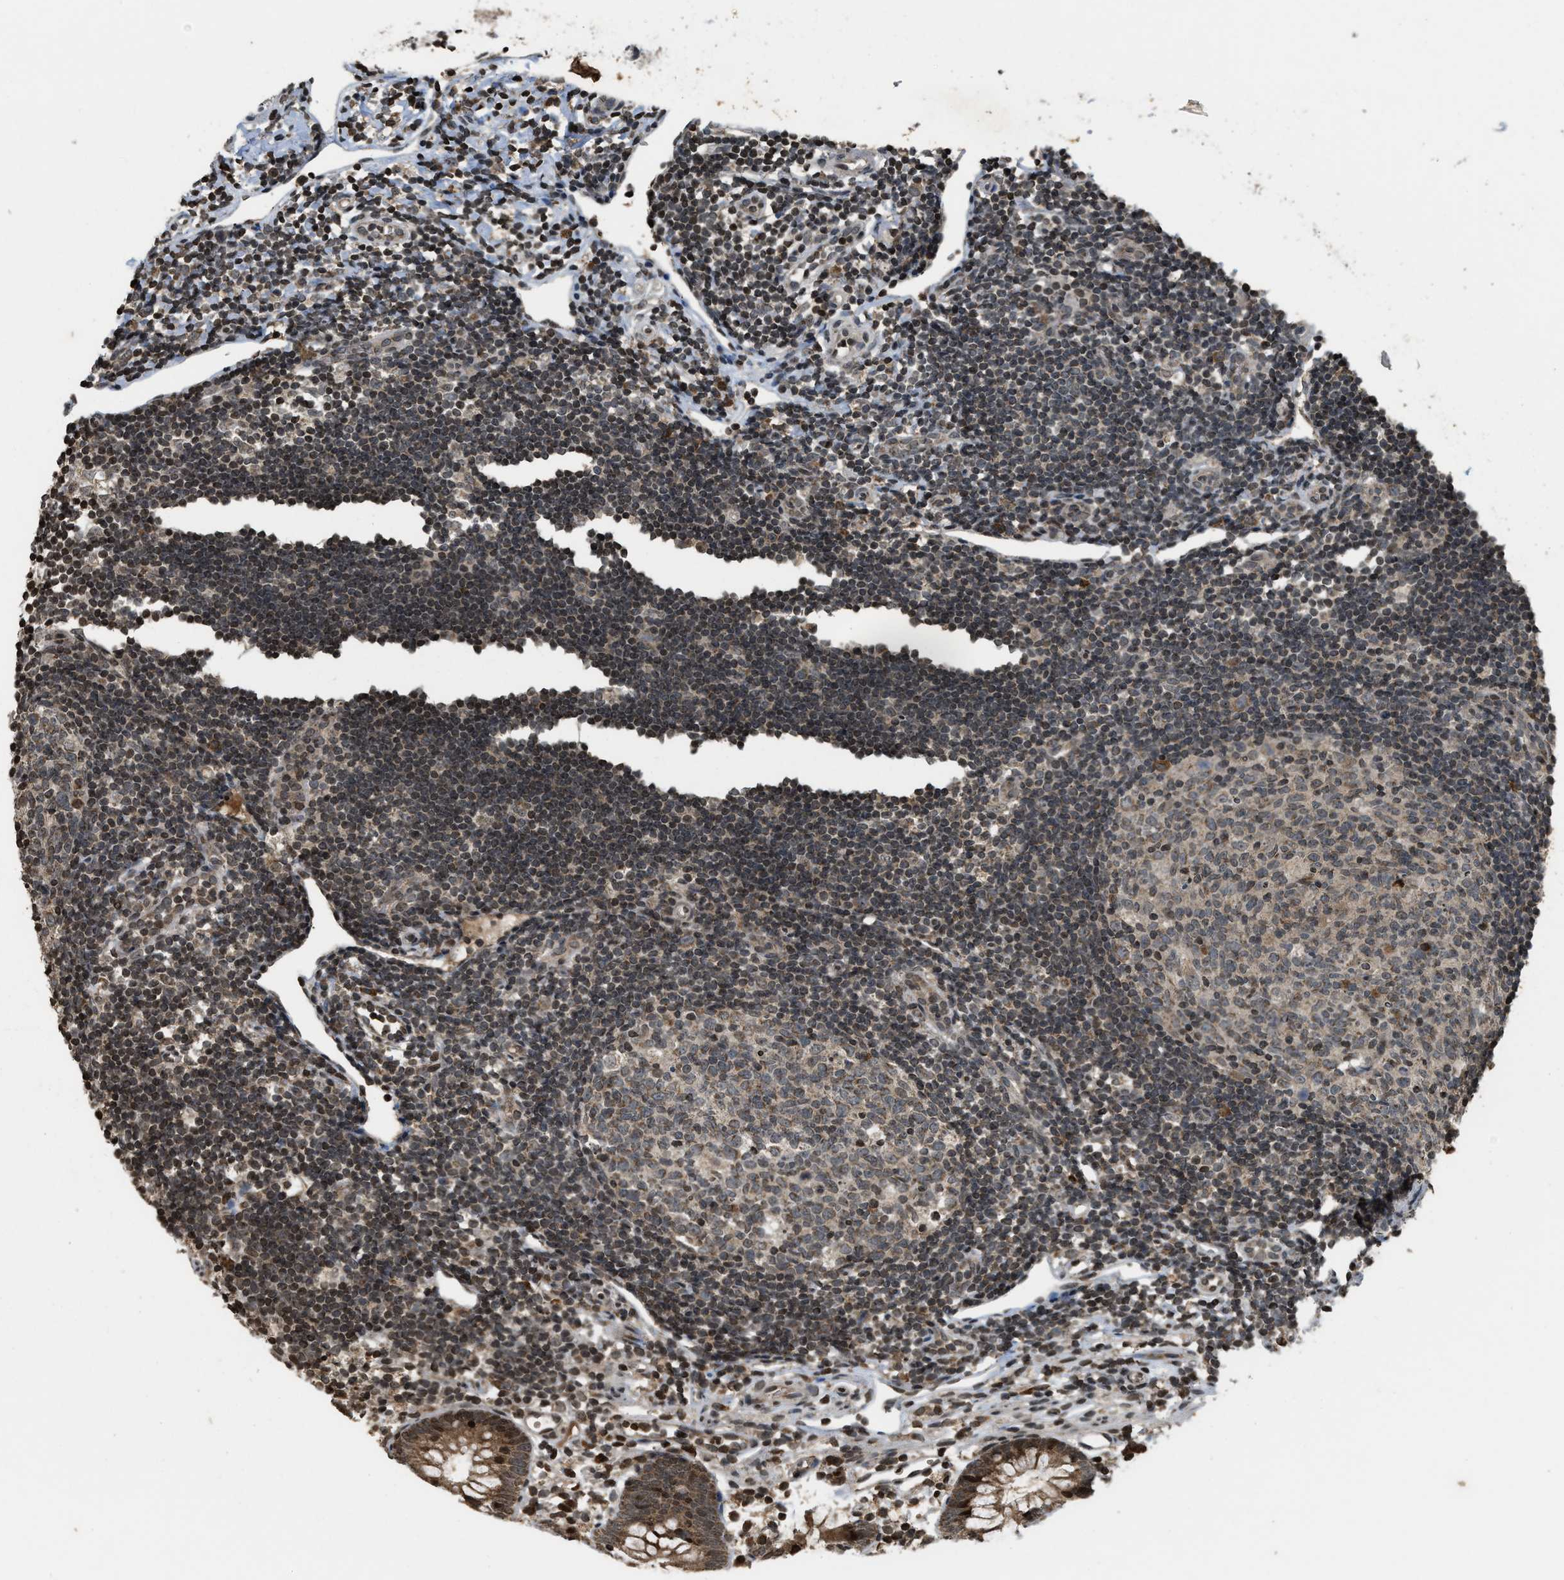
{"staining": {"intensity": "moderate", "quantity": ">75%", "location": "cytoplasmic/membranous,nuclear"}, "tissue": "appendix", "cell_type": "Glandular cells", "image_type": "normal", "snomed": [{"axis": "morphology", "description": "Normal tissue, NOS"}, {"axis": "topography", "description": "Appendix"}], "caption": "DAB immunohistochemical staining of benign human appendix reveals moderate cytoplasmic/membranous,nuclear protein positivity in approximately >75% of glandular cells. (Stains: DAB (3,3'-diaminobenzidine) in brown, nuclei in blue, Microscopy: brightfield microscopy at high magnification).", "gene": "SIAH1", "patient": {"sex": "female", "age": 20}}